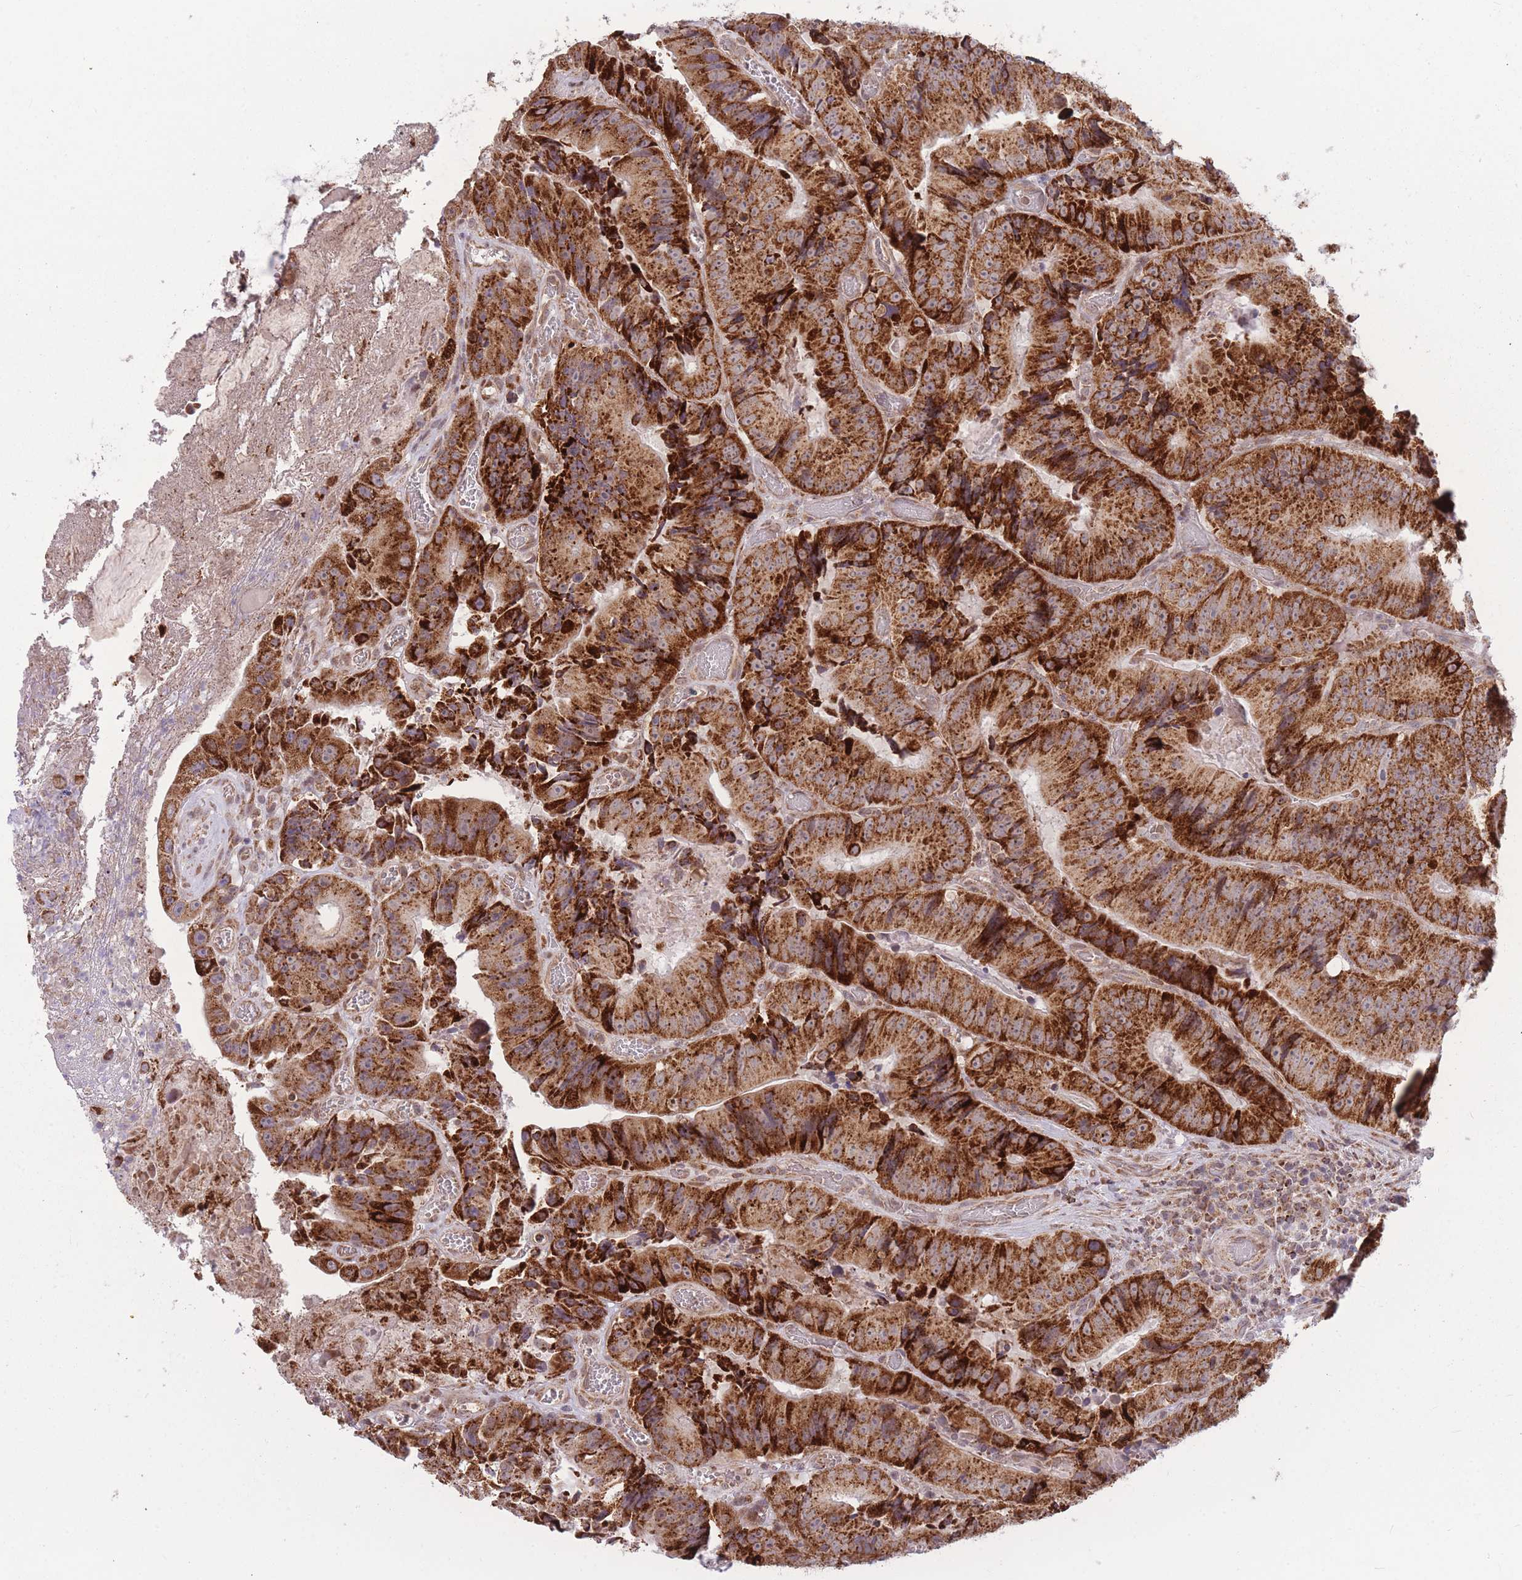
{"staining": {"intensity": "strong", "quantity": ">75%", "location": "cytoplasmic/membranous"}, "tissue": "colorectal cancer", "cell_type": "Tumor cells", "image_type": "cancer", "snomed": [{"axis": "morphology", "description": "Adenocarcinoma, NOS"}, {"axis": "topography", "description": "Colon"}], "caption": "Immunohistochemistry staining of colorectal cancer, which demonstrates high levels of strong cytoplasmic/membranous positivity in about >75% of tumor cells indicating strong cytoplasmic/membranous protein positivity. The staining was performed using DAB (brown) for protein detection and nuclei were counterstained in hematoxylin (blue).", "gene": "DPYSL4", "patient": {"sex": "female", "age": 86}}